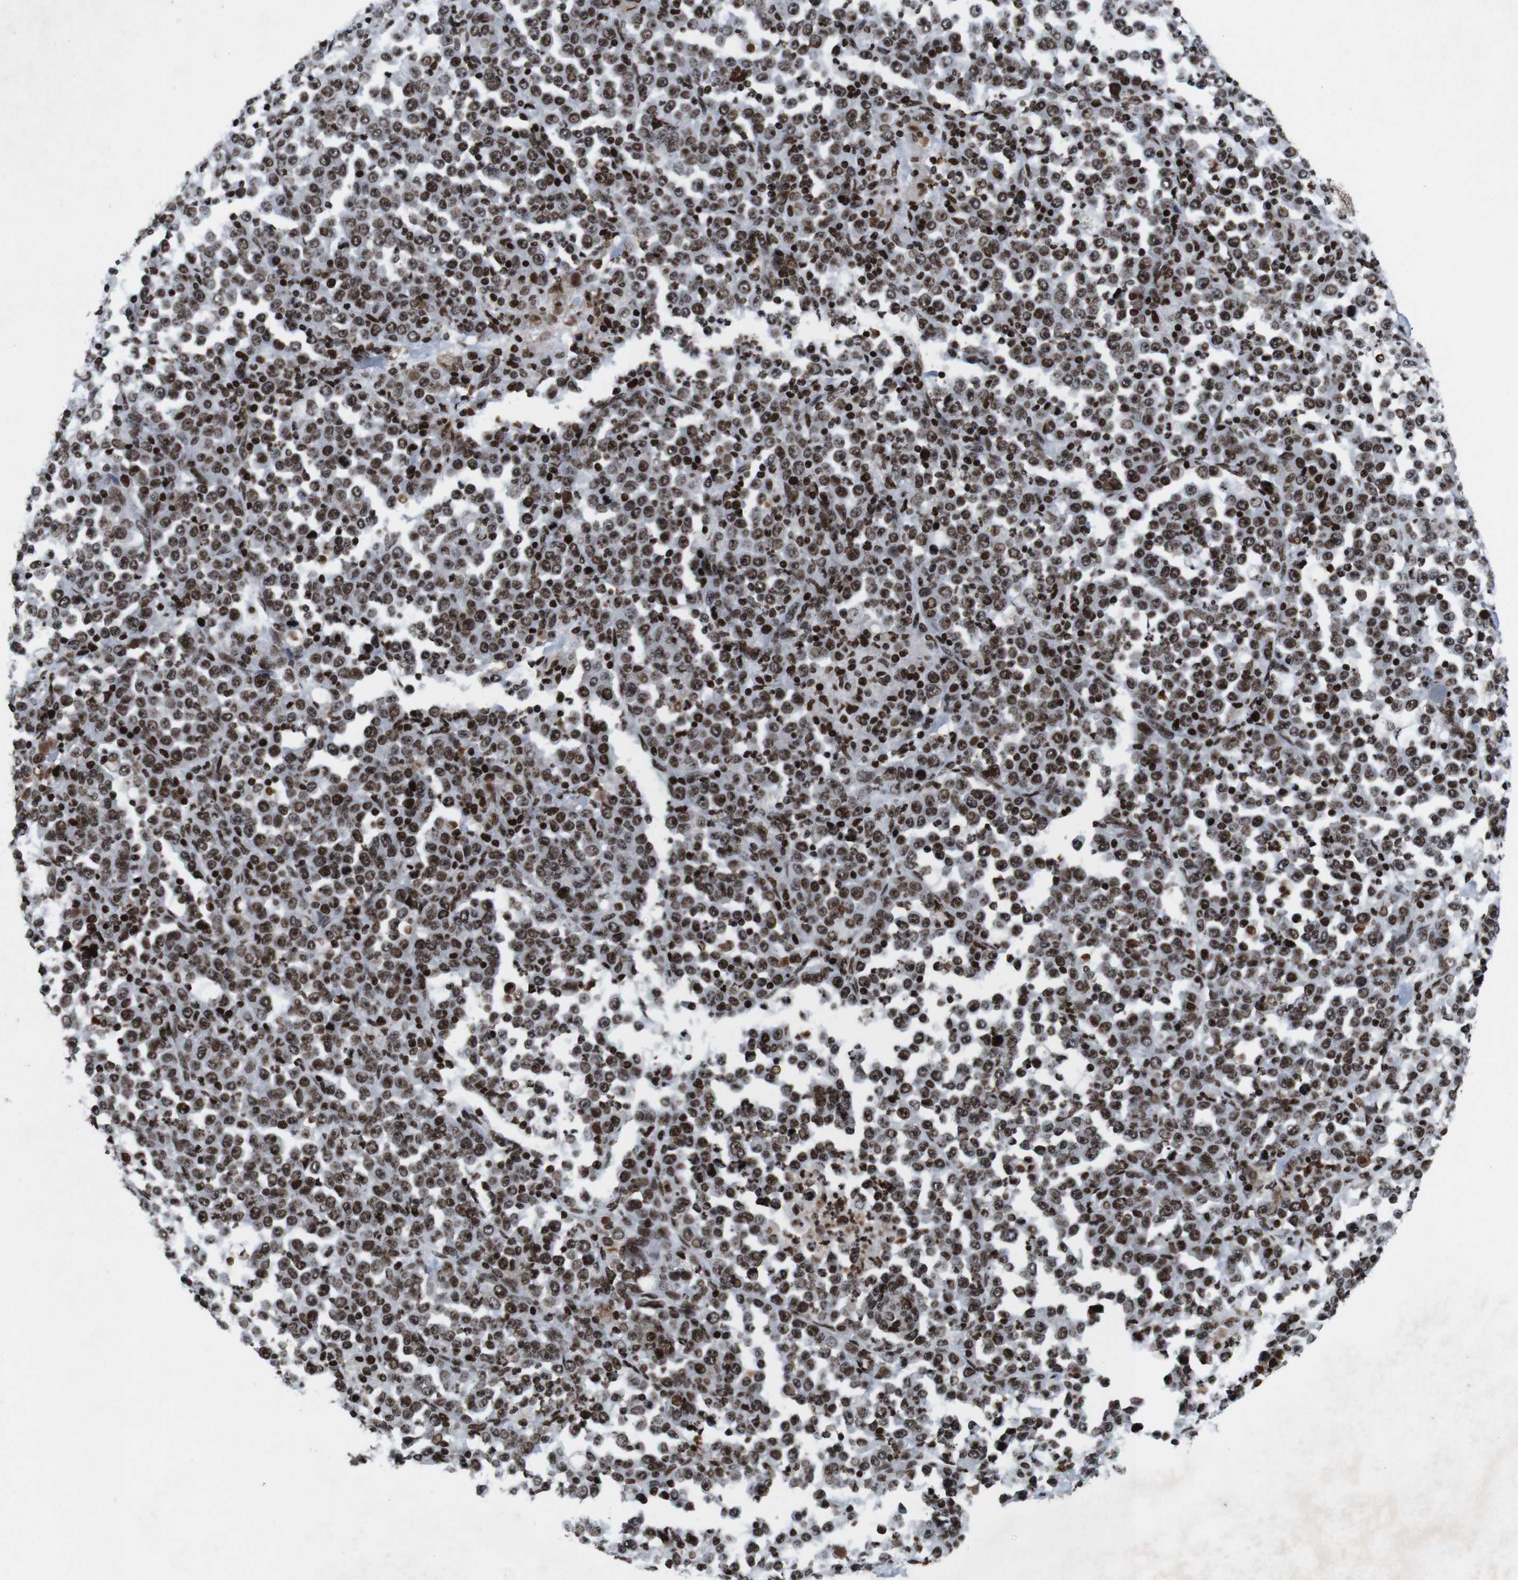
{"staining": {"intensity": "moderate", "quantity": ">75%", "location": "nuclear"}, "tissue": "stomach cancer", "cell_type": "Tumor cells", "image_type": "cancer", "snomed": [{"axis": "morphology", "description": "Normal tissue, NOS"}, {"axis": "morphology", "description": "Adenocarcinoma, NOS"}, {"axis": "topography", "description": "Stomach, upper"}, {"axis": "topography", "description": "Stomach"}], "caption": "This is an image of immunohistochemistry staining of stomach adenocarcinoma, which shows moderate positivity in the nuclear of tumor cells.", "gene": "MAGEH1", "patient": {"sex": "male", "age": 59}}